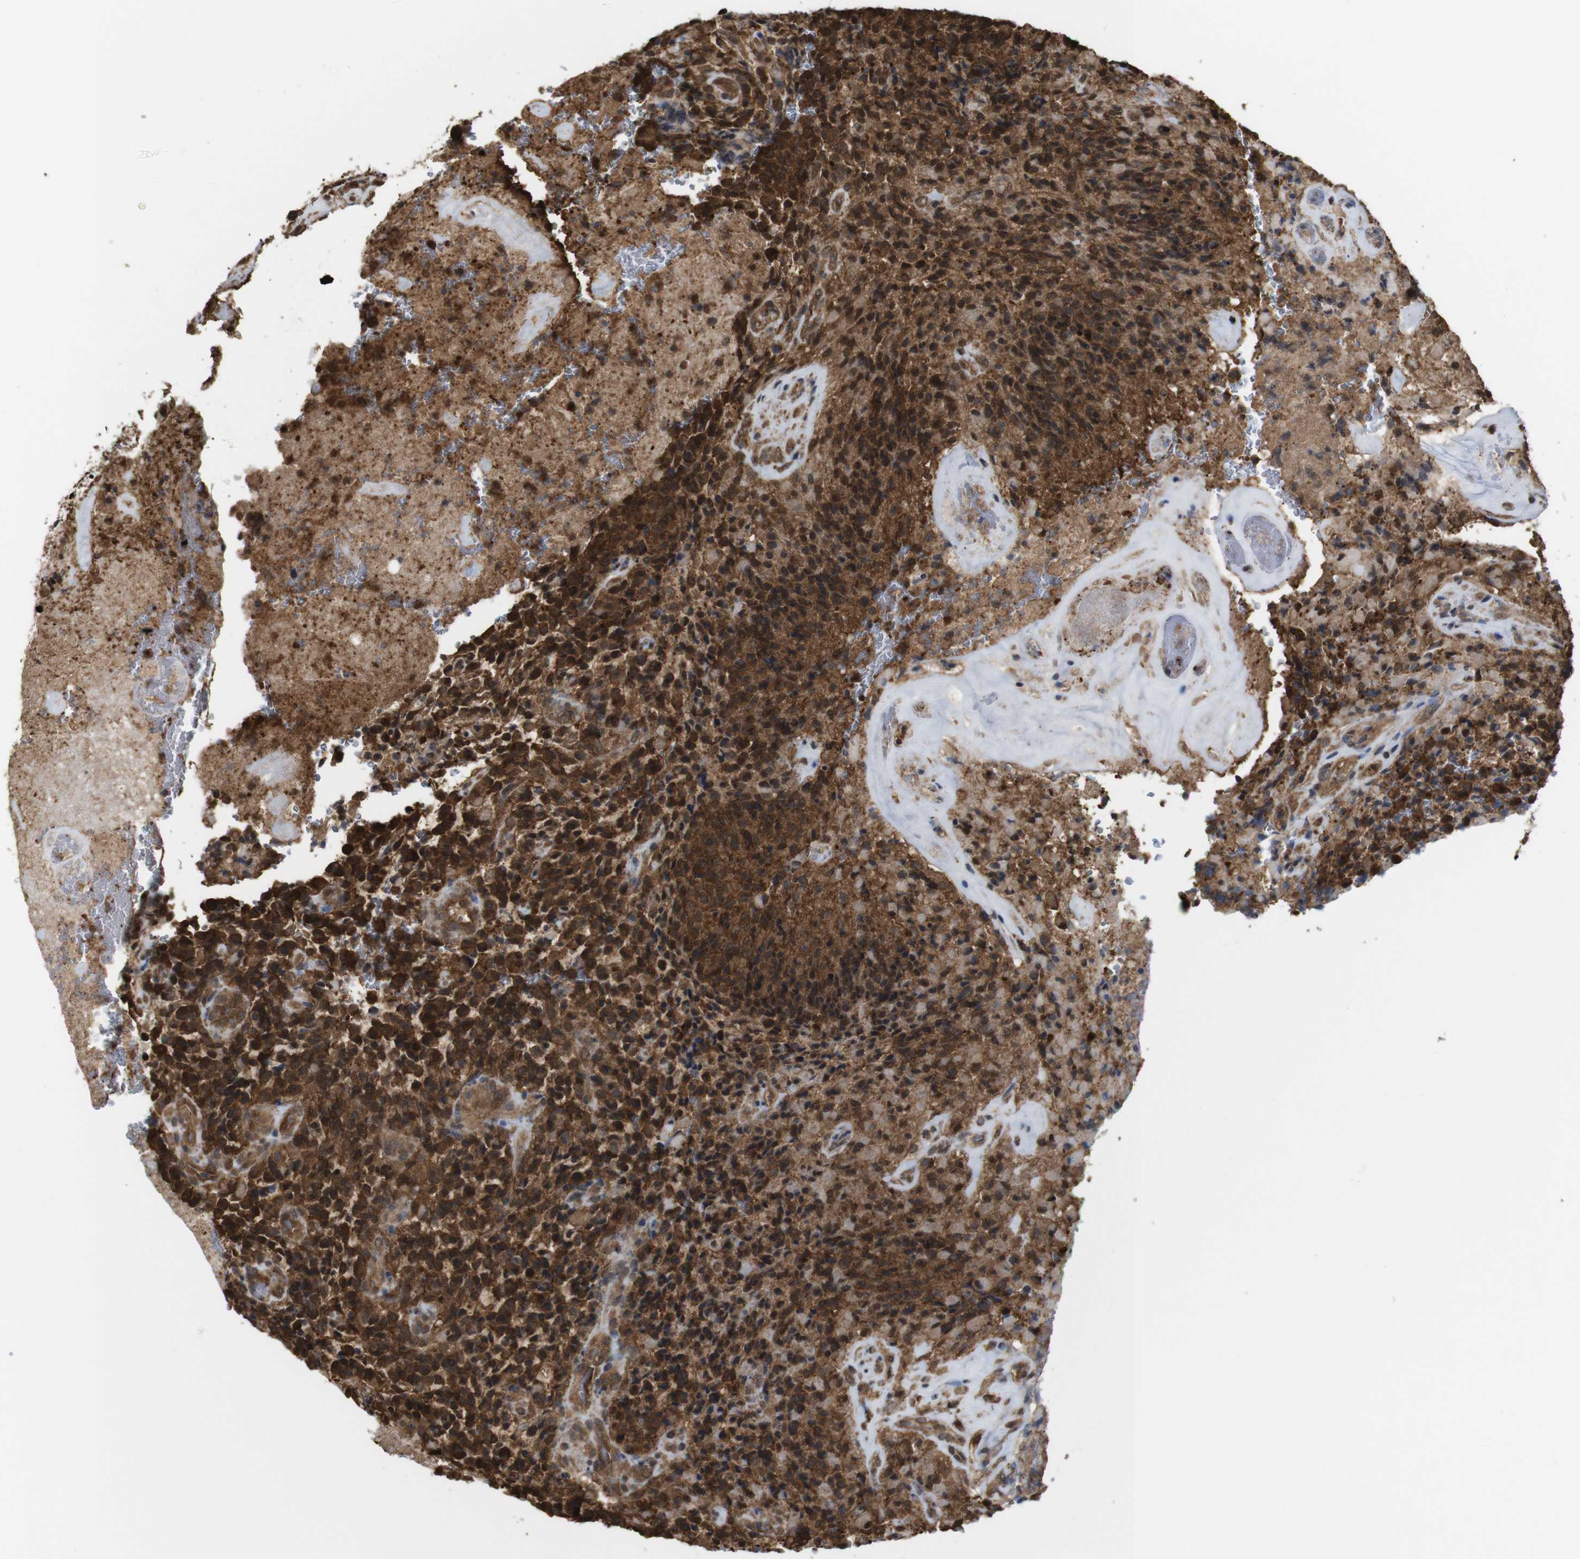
{"staining": {"intensity": "strong", "quantity": ">75%", "location": "cytoplasmic/membranous"}, "tissue": "glioma", "cell_type": "Tumor cells", "image_type": "cancer", "snomed": [{"axis": "morphology", "description": "Glioma, malignant, High grade"}, {"axis": "topography", "description": "Brain"}], "caption": "A photomicrograph of malignant glioma (high-grade) stained for a protein demonstrates strong cytoplasmic/membranous brown staining in tumor cells.", "gene": "YWHAG", "patient": {"sex": "male", "age": 71}}